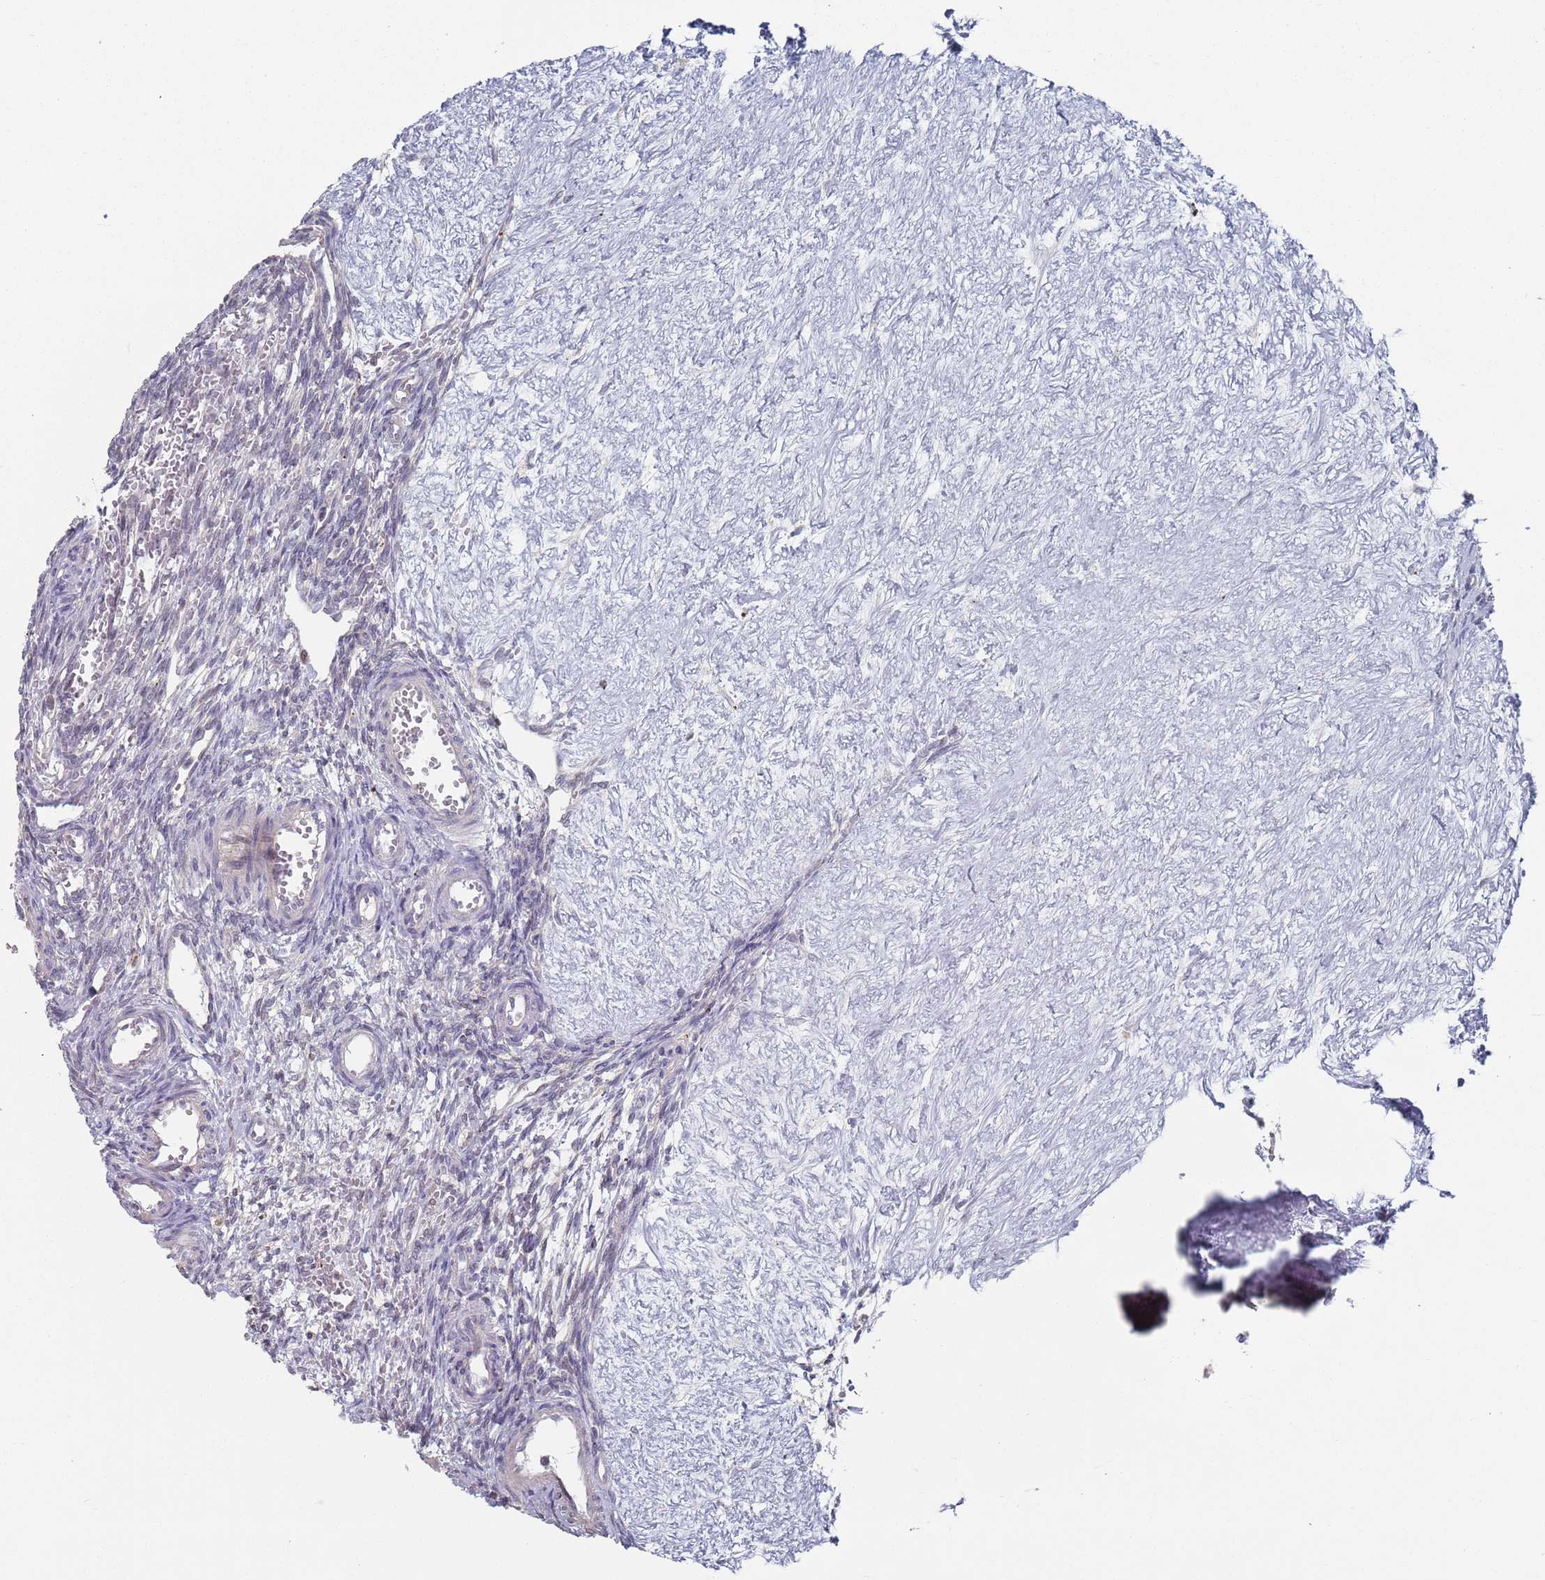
{"staining": {"intensity": "moderate", "quantity": ">75%", "location": "cytoplasmic/membranous"}, "tissue": "ovary", "cell_type": "Follicle cells", "image_type": "normal", "snomed": [{"axis": "morphology", "description": "Normal tissue, NOS"}, {"axis": "topography", "description": "Ovary"}], "caption": "Immunohistochemistry (IHC) image of normal ovary: ovary stained using IHC shows medium levels of moderate protein expression localized specifically in the cytoplasmic/membranous of follicle cells, appearing as a cytoplasmic/membranous brown color.", "gene": "DGKD", "patient": {"sex": "female", "age": 39}}